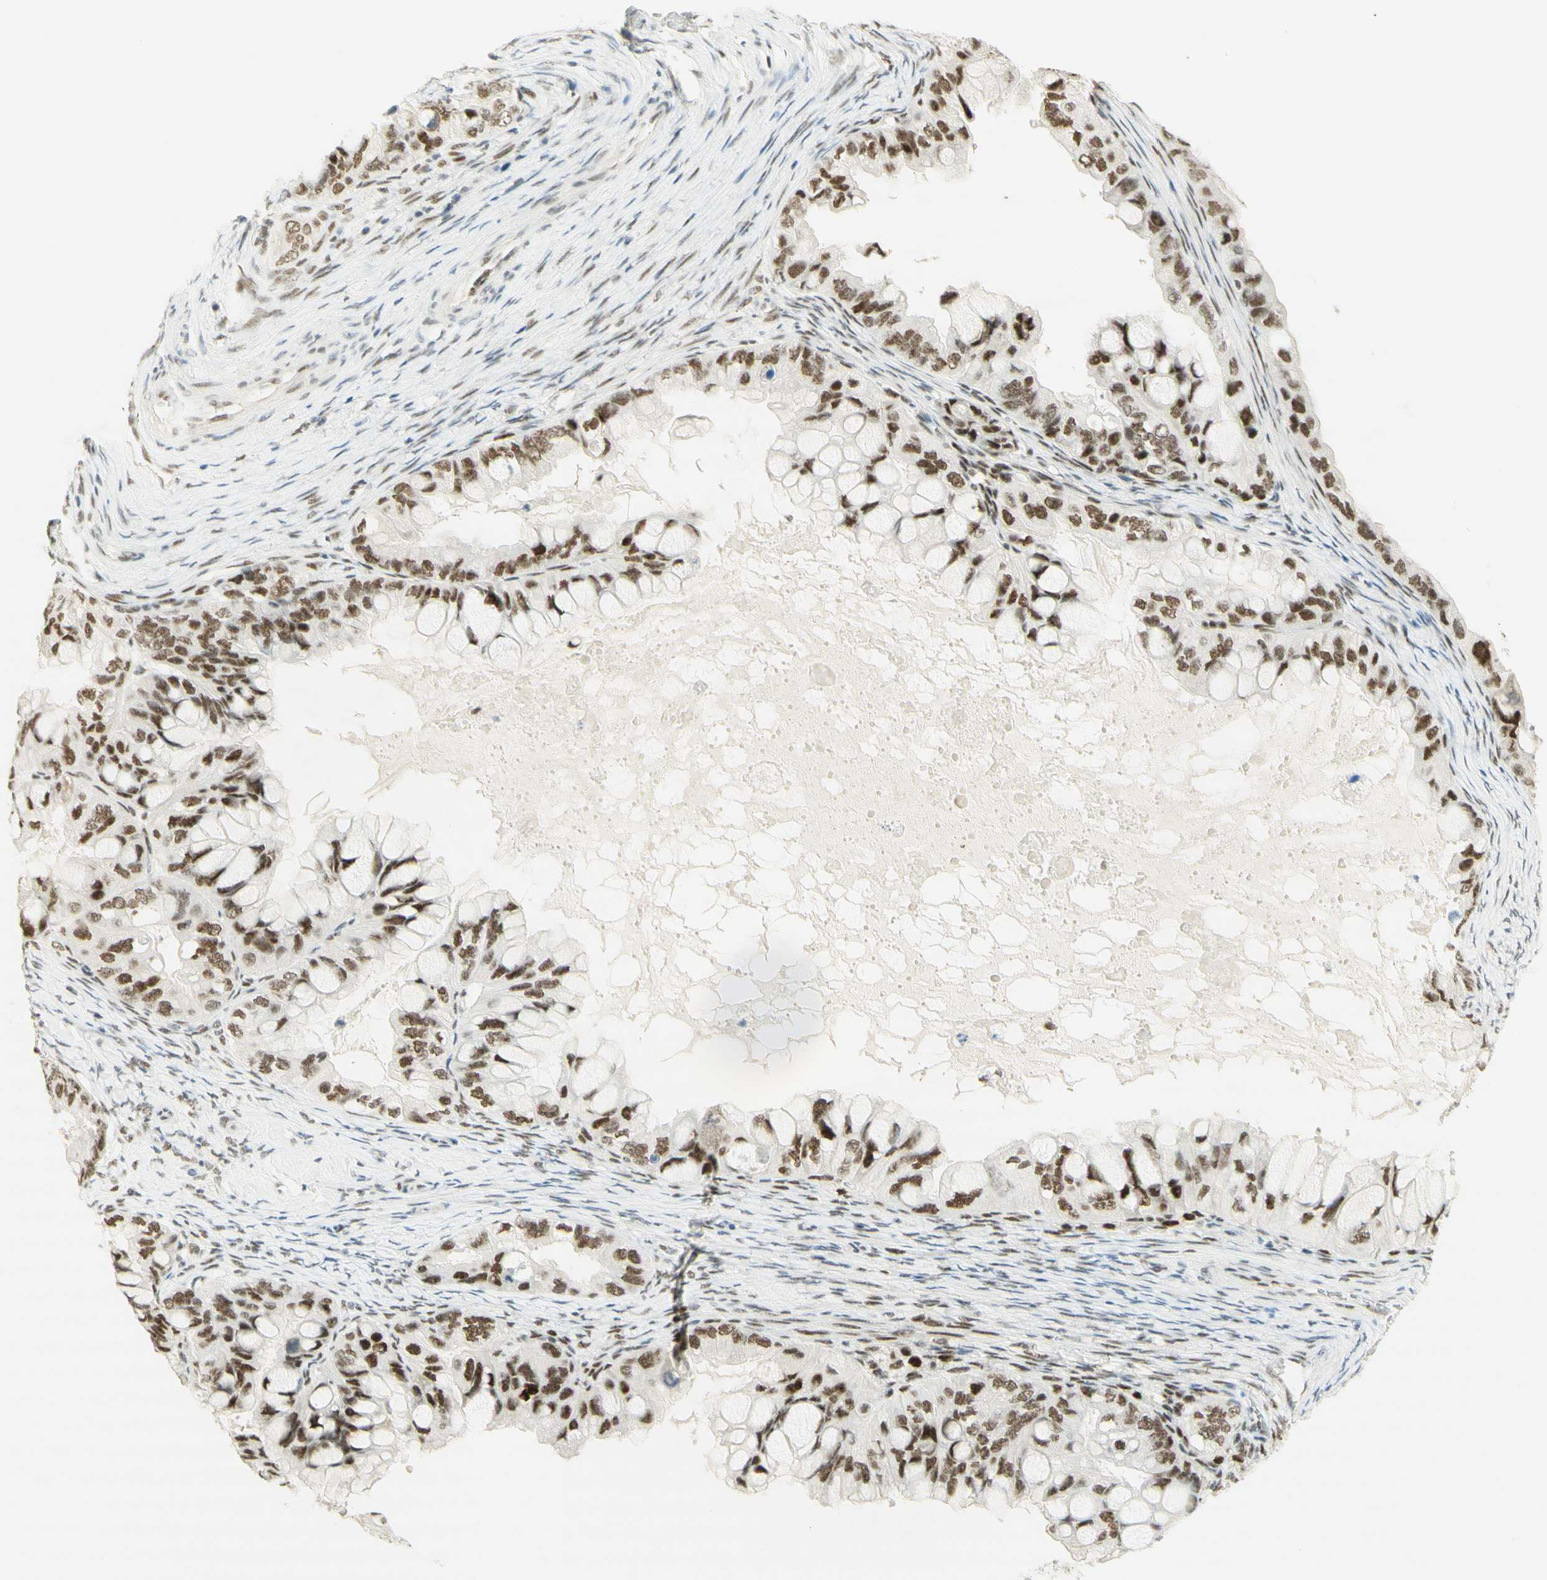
{"staining": {"intensity": "moderate", "quantity": ">75%", "location": "nuclear"}, "tissue": "ovarian cancer", "cell_type": "Tumor cells", "image_type": "cancer", "snomed": [{"axis": "morphology", "description": "Cystadenocarcinoma, mucinous, NOS"}, {"axis": "topography", "description": "Ovary"}], "caption": "Protein expression analysis of human ovarian cancer (mucinous cystadenocarcinoma) reveals moderate nuclear expression in approximately >75% of tumor cells.", "gene": "PMS2", "patient": {"sex": "female", "age": 80}}